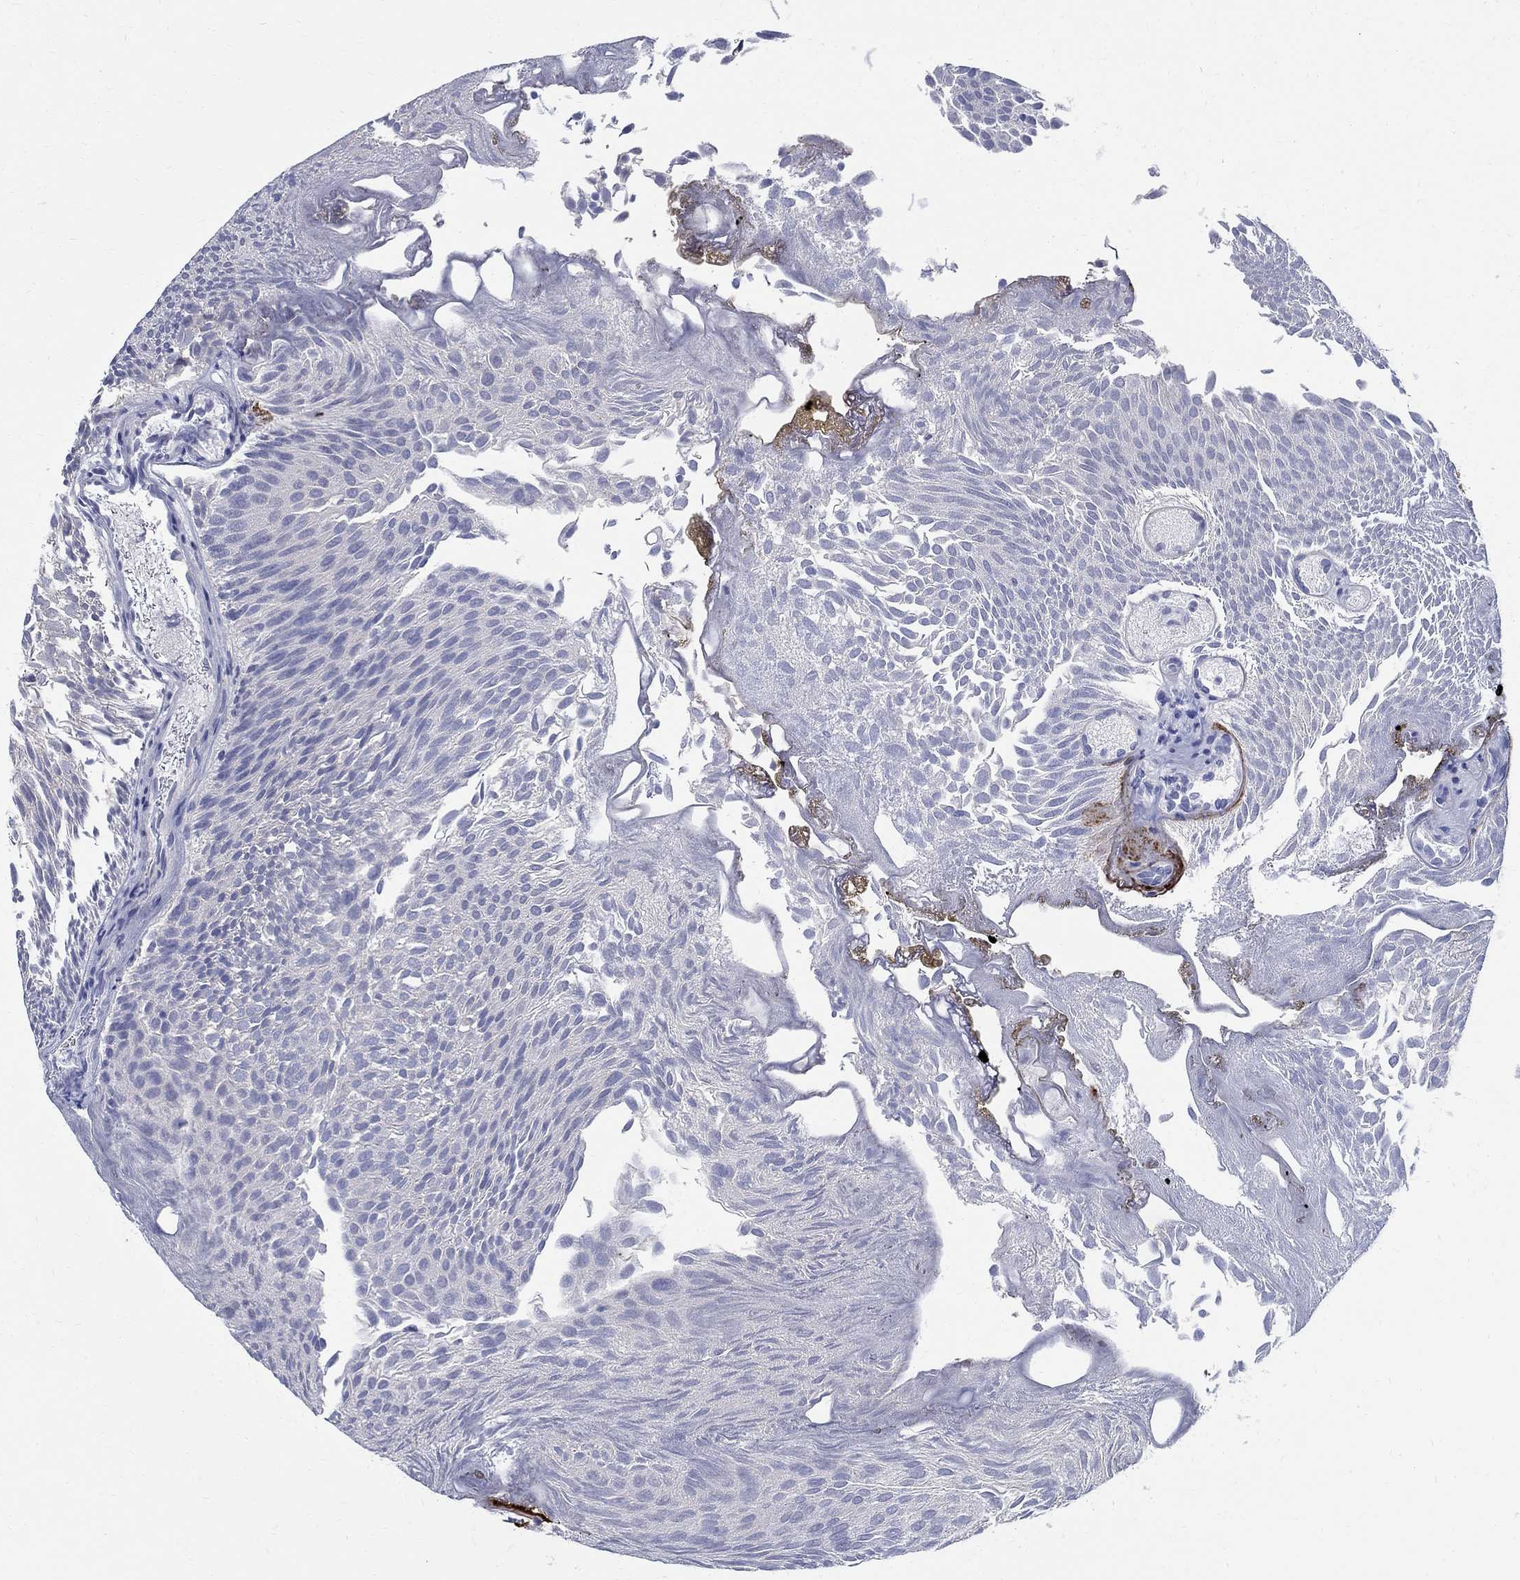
{"staining": {"intensity": "negative", "quantity": "none", "location": "none"}, "tissue": "urothelial cancer", "cell_type": "Tumor cells", "image_type": "cancer", "snomed": [{"axis": "morphology", "description": "Urothelial carcinoma, Low grade"}, {"axis": "topography", "description": "Urinary bladder"}], "caption": "Human urothelial cancer stained for a protein using immunohistochemistry exhibits no expression in tumor cells.", "gene": "SOX2", "patient": {"sex": "male", "age": 52}}